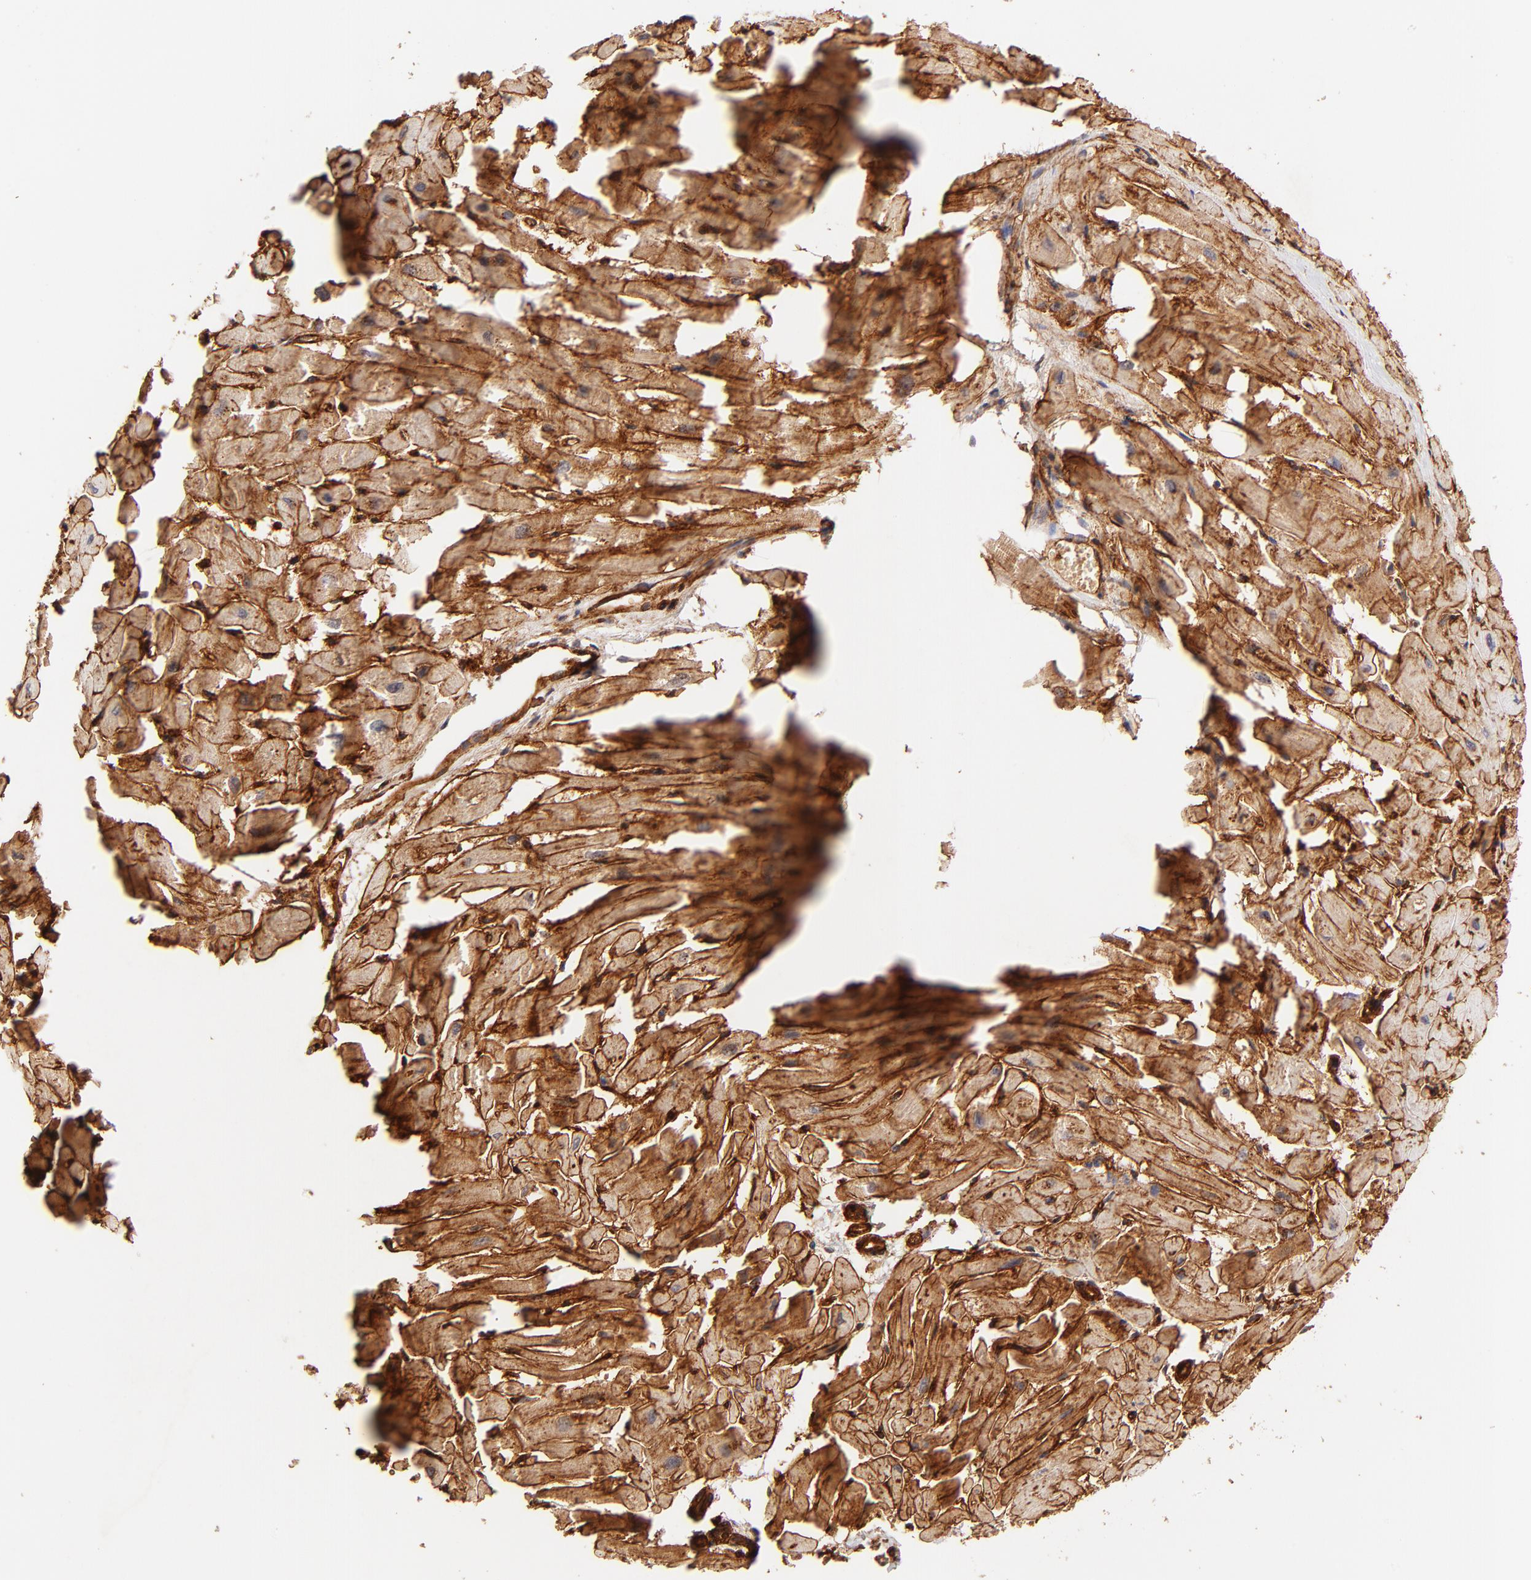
{"staining": {"intensity": "strong", "quantity": ">75%", "location": "cytoplasmic/membranous"}, "tissue": "heart muscle", "cell_type": "Cardiomyocytes", "image_type": "normal", "snomed": [{"axis": "morphology", "description": "Normal tissue, NOS"}, {"axis": "topography", "description": "Heart"}], "caption": "Protein expression analysis of unremarkable human heart muscle reveals strong cytoplasmic/membranous staining in approximately >75% of cardiomyocytes. The staining is performed using DAB brown chromogen to label protein expression. The nuclei are counter-stained blue using hematoxylin.", "gene": "ITGB1", "patient": {"sex": "female", "age": 19}}